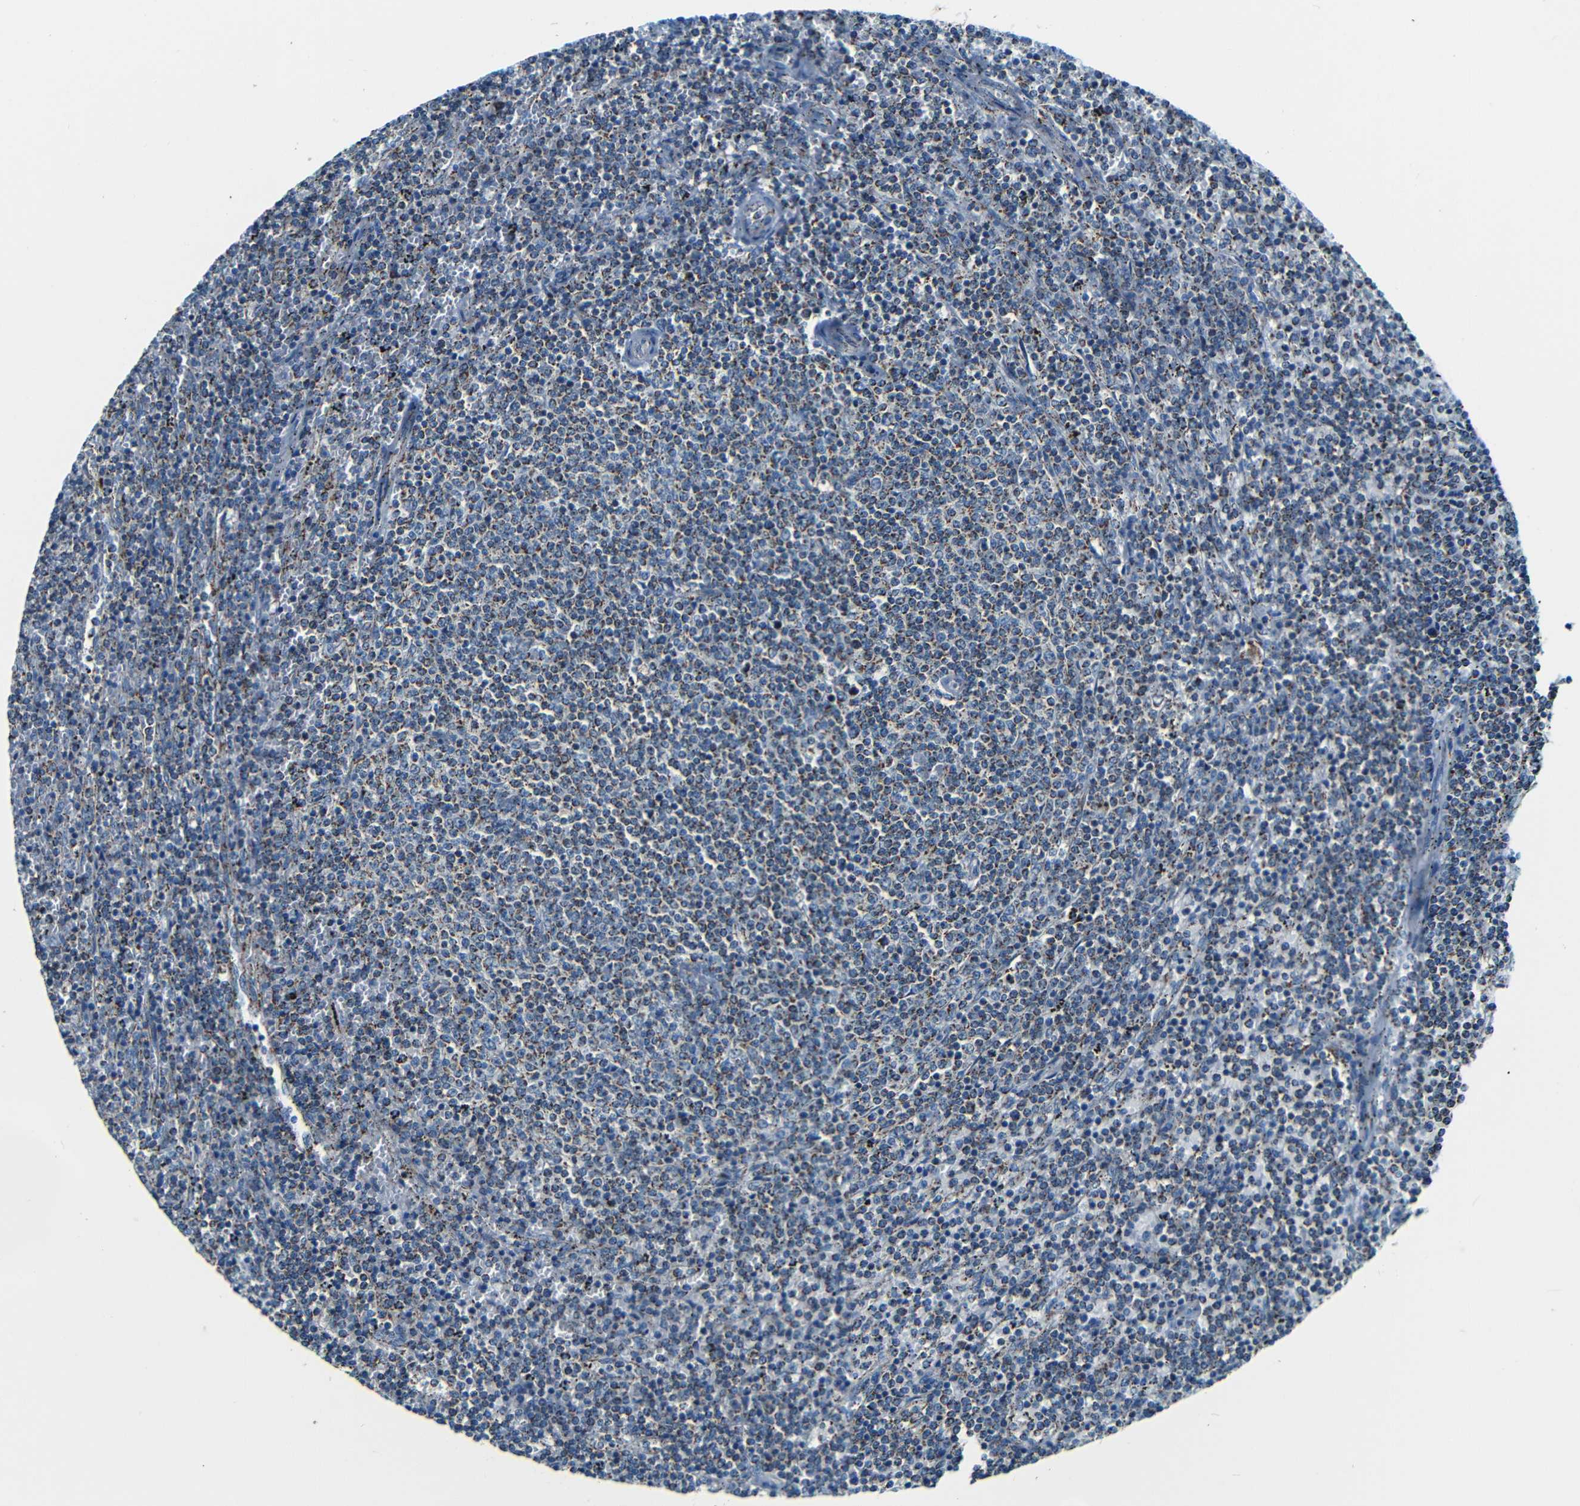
{"staining": {"intensity": "moderate", "quantity": "25%-75%", "location": "cytoplasmic/membranous"}, "tissue": "lymphoma", "cell_type": "Tumor cells", "image_type": "cancer", "snomed": [{"axis": "morphology", "description": "Malignant lymphoma, non-Hodgkin's type, Low grade"}, {"axis": "topography", "description": "Spleen"}], "caption": "Malignant lymphoma, non-Hodgkin's type (low-grade) stained with a brown dye exhibits moderate cytoplasmic/membranous positive expression in about 25%-75% of tumor cells.", "gene": "WSCD2", "patient": {"sex": "female", "age": 50}}